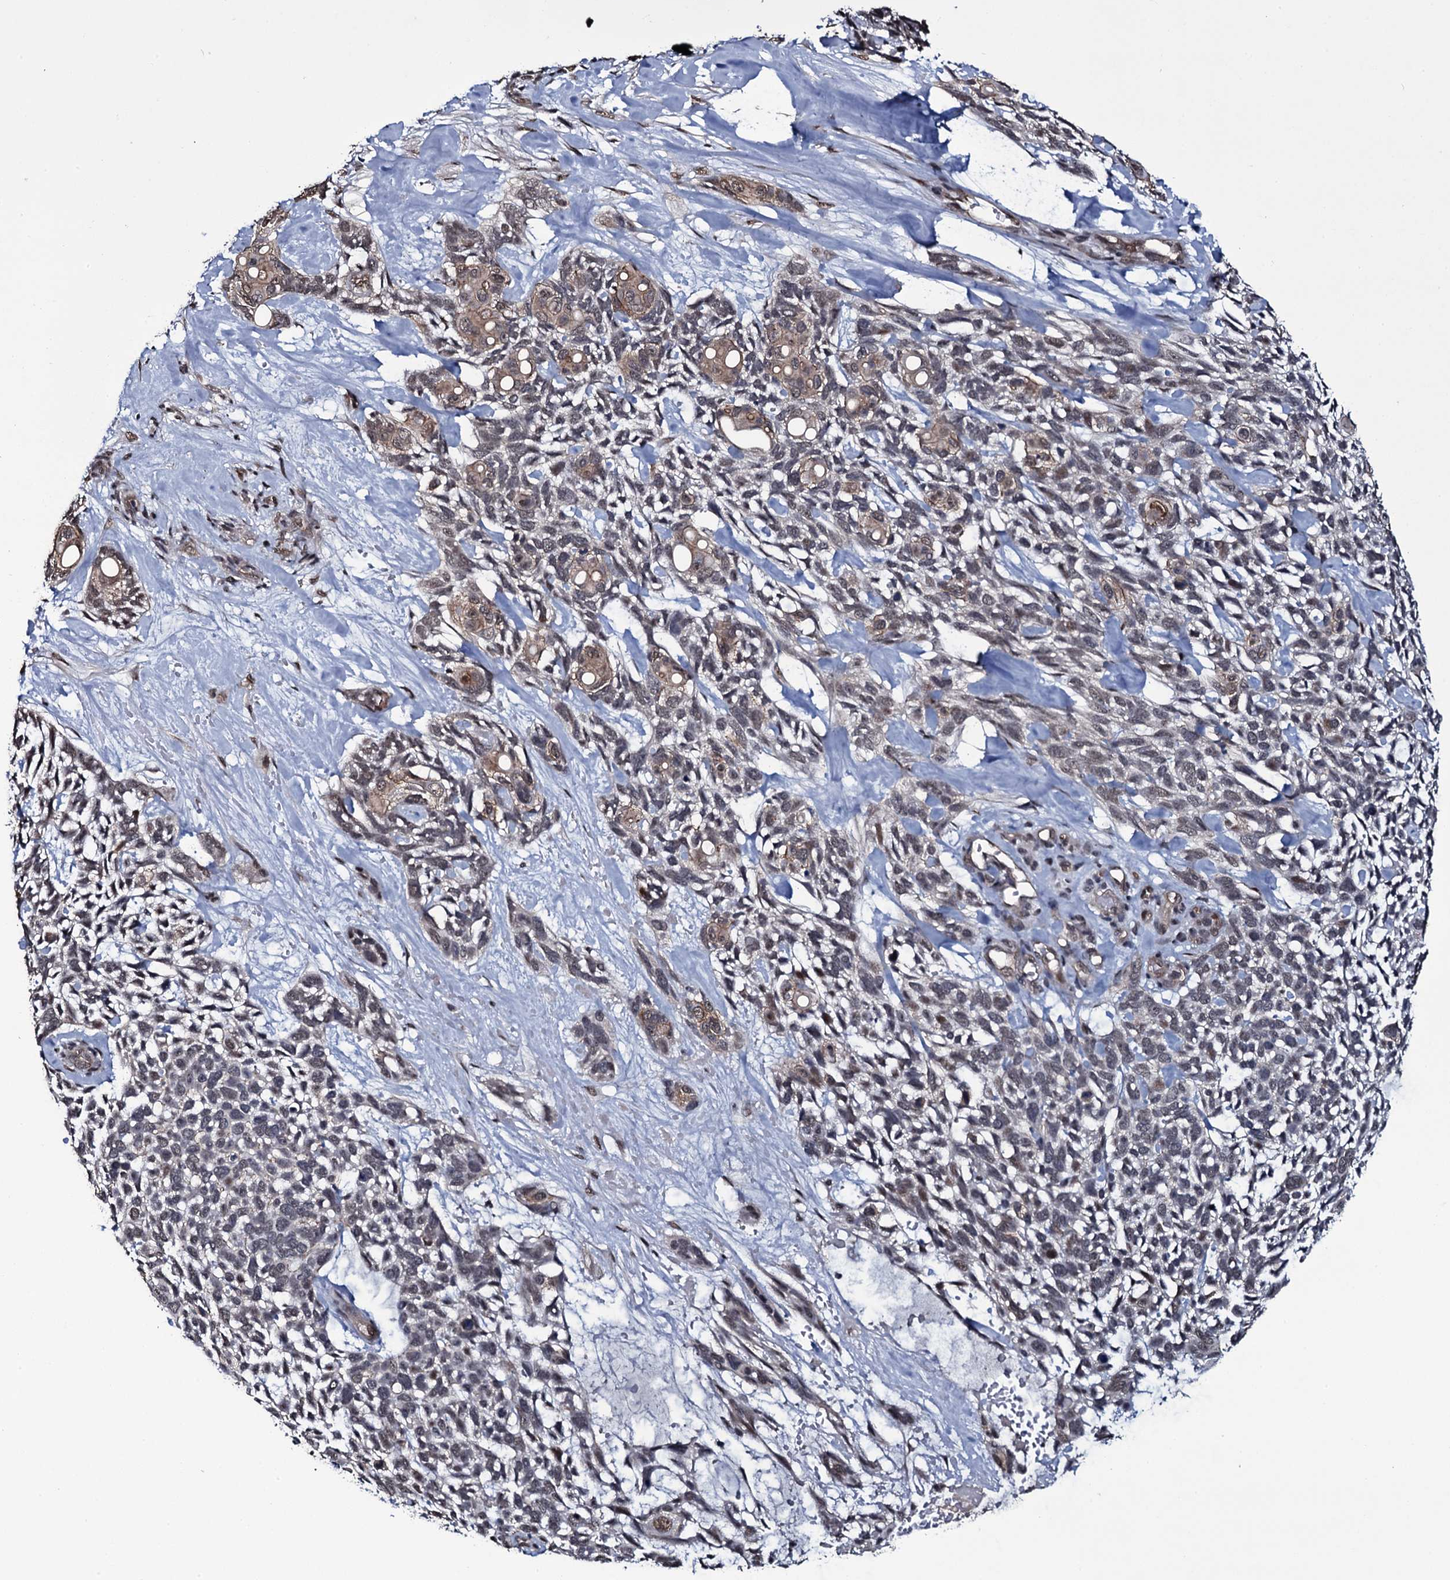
{"staining": {"intensity": "moderate", "quantity": "<25%", "location": "cytoplasmic/membranous"}, "tissue": "skin cancer", "cell_type": "Tumor cells", "image_type": "cancer", "snomed": [{"axis": "morphology", "description": "Basal cell carcinoma"}, {"axis": "topography", "description": "Skin"}], "caption": "Skin cancer tissue reveals moderate cytoplasmic/membranous expression in about <25% of tumor cells (DAB (3,3'-diaminobenzidine) IHC with brightfield microscopy, high magnification).", "gene": "SH2D4B", "patient": {"sex": "male", "age": 88}}